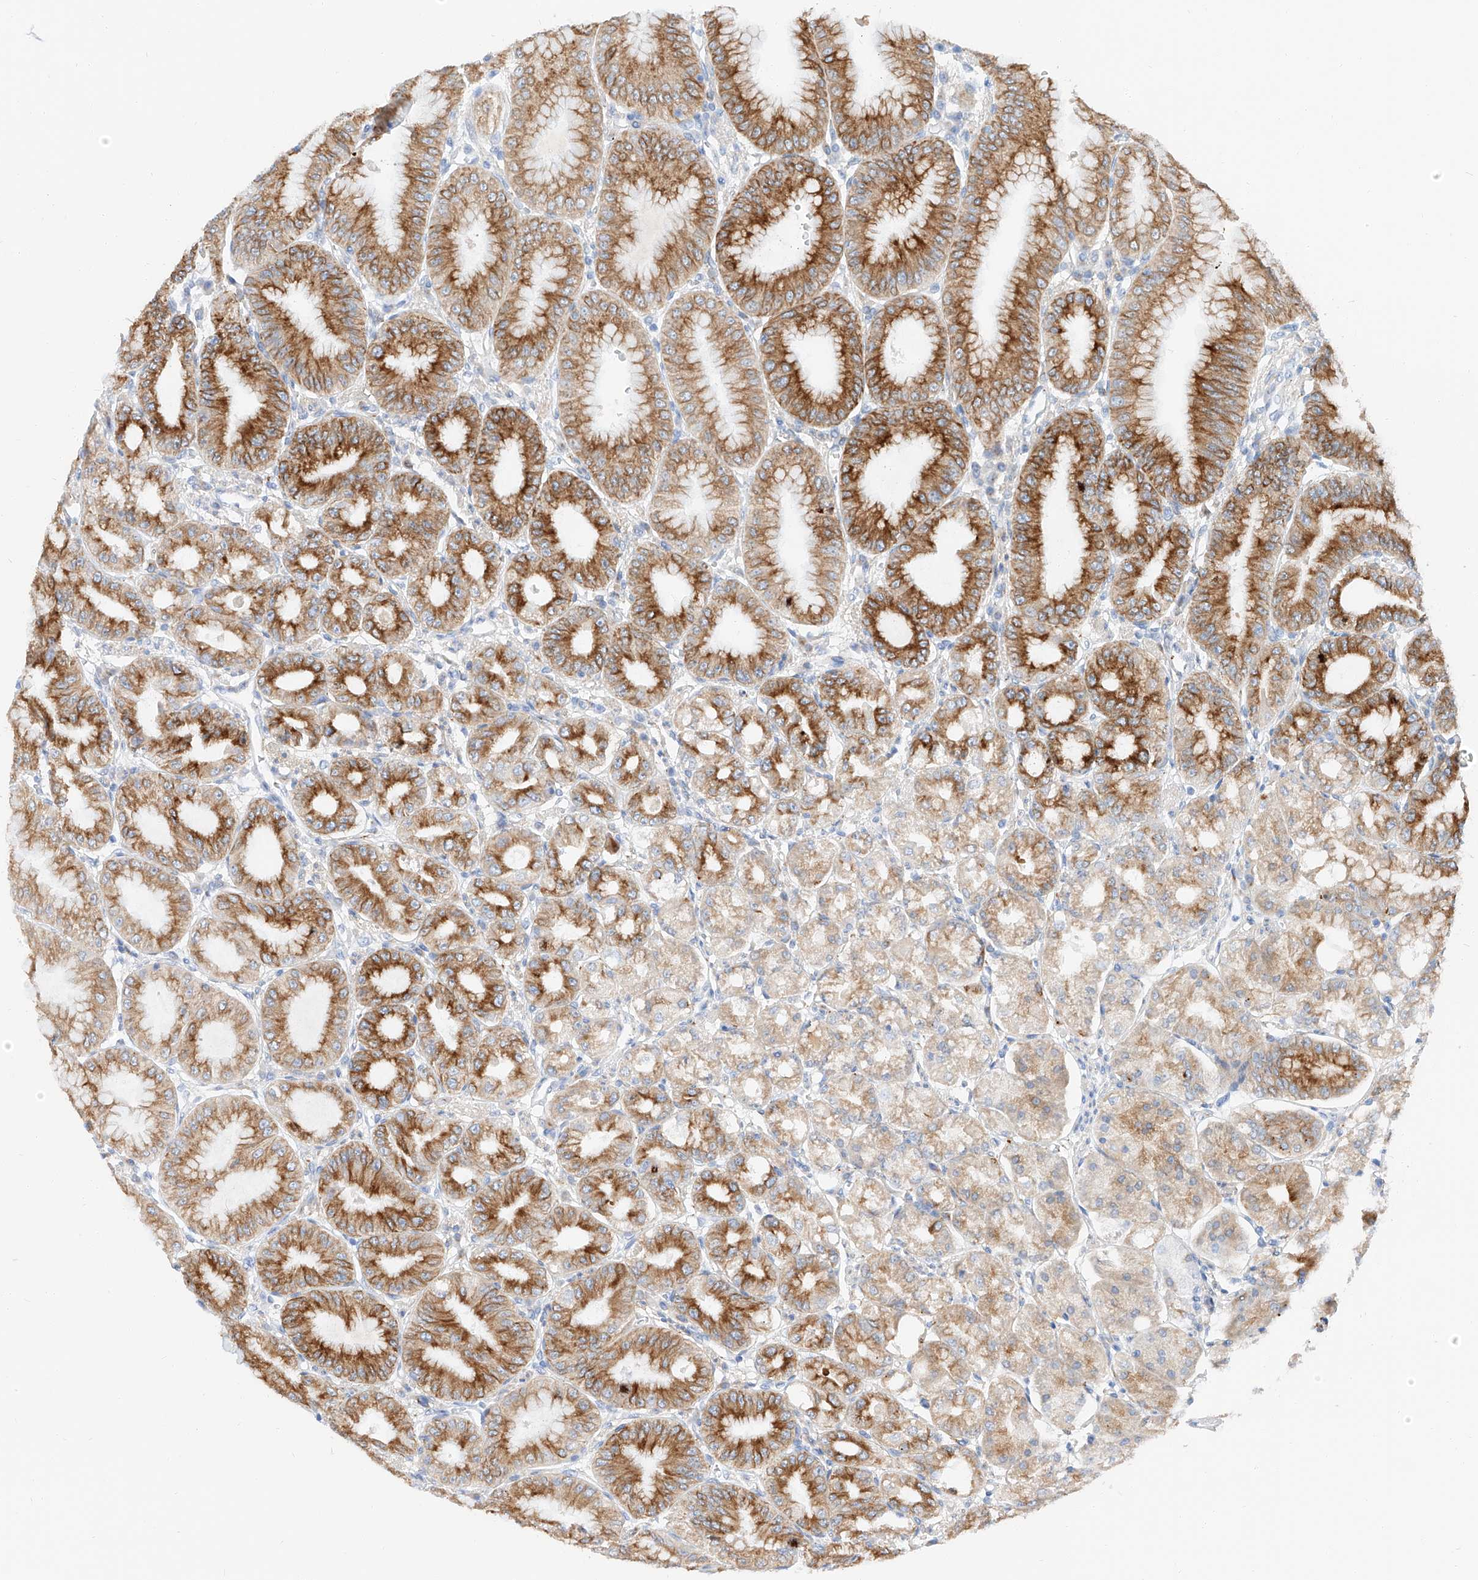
{"staining": {"intensity": "strong", "quantity": ">75%", "location": "cytoplasmic/membranous"}, "tissue": "stomach", "cell_type": "Glandular cells", "image_type": "normal", "snomed": [{"axis": "morphology", "description": "Normal tissue, NOS"}, {"axis": "topography", "description": "Stomach, lower"}], "caption": "A brown stain shows strong cytoplasmic/membranous positivity of a protein in glandular cells of normal stomach. (DAB (3,3'-diaminobenzidine) = brown stain, brightfield microscopy at high magnification).", "gene": "MAP7", "patient": {"sex": "male", "age": 71}}